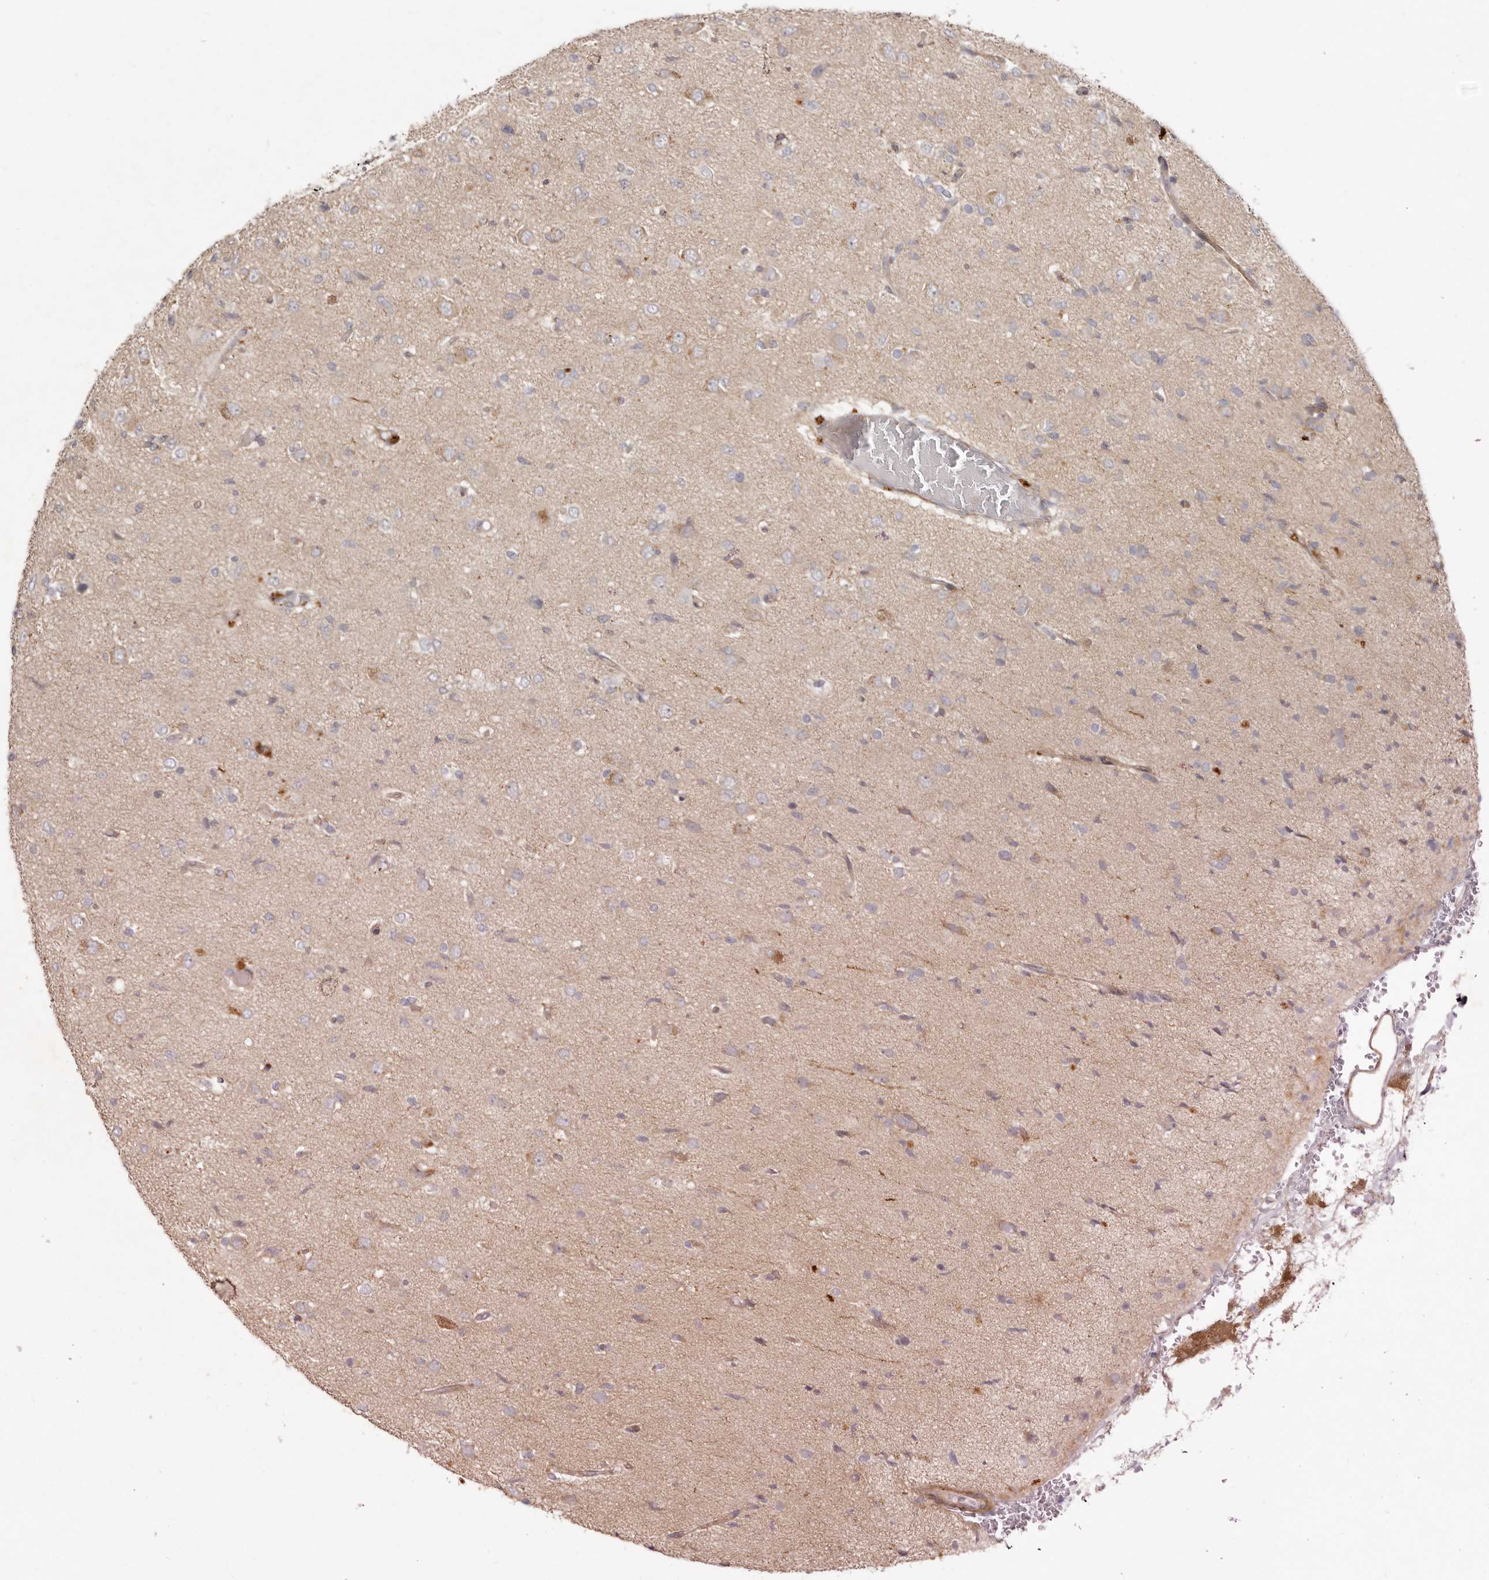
{"staining": {"intensity": "negative", "quantity": "none", "location": "none"}, "tissue": "glioma", "cell_type": "Tumor cells", "image_type": "cancer", "snomed": [{"axis": "morphology", "description": "Glioma, malignant, High grade"}, {"axis": "topography", "description": "Brain"}], "caption": "Tumor cells show no significant positivity in glioma.", "gene": "ADAMTS9", "patient": {"sex": "female", "age": 59}}